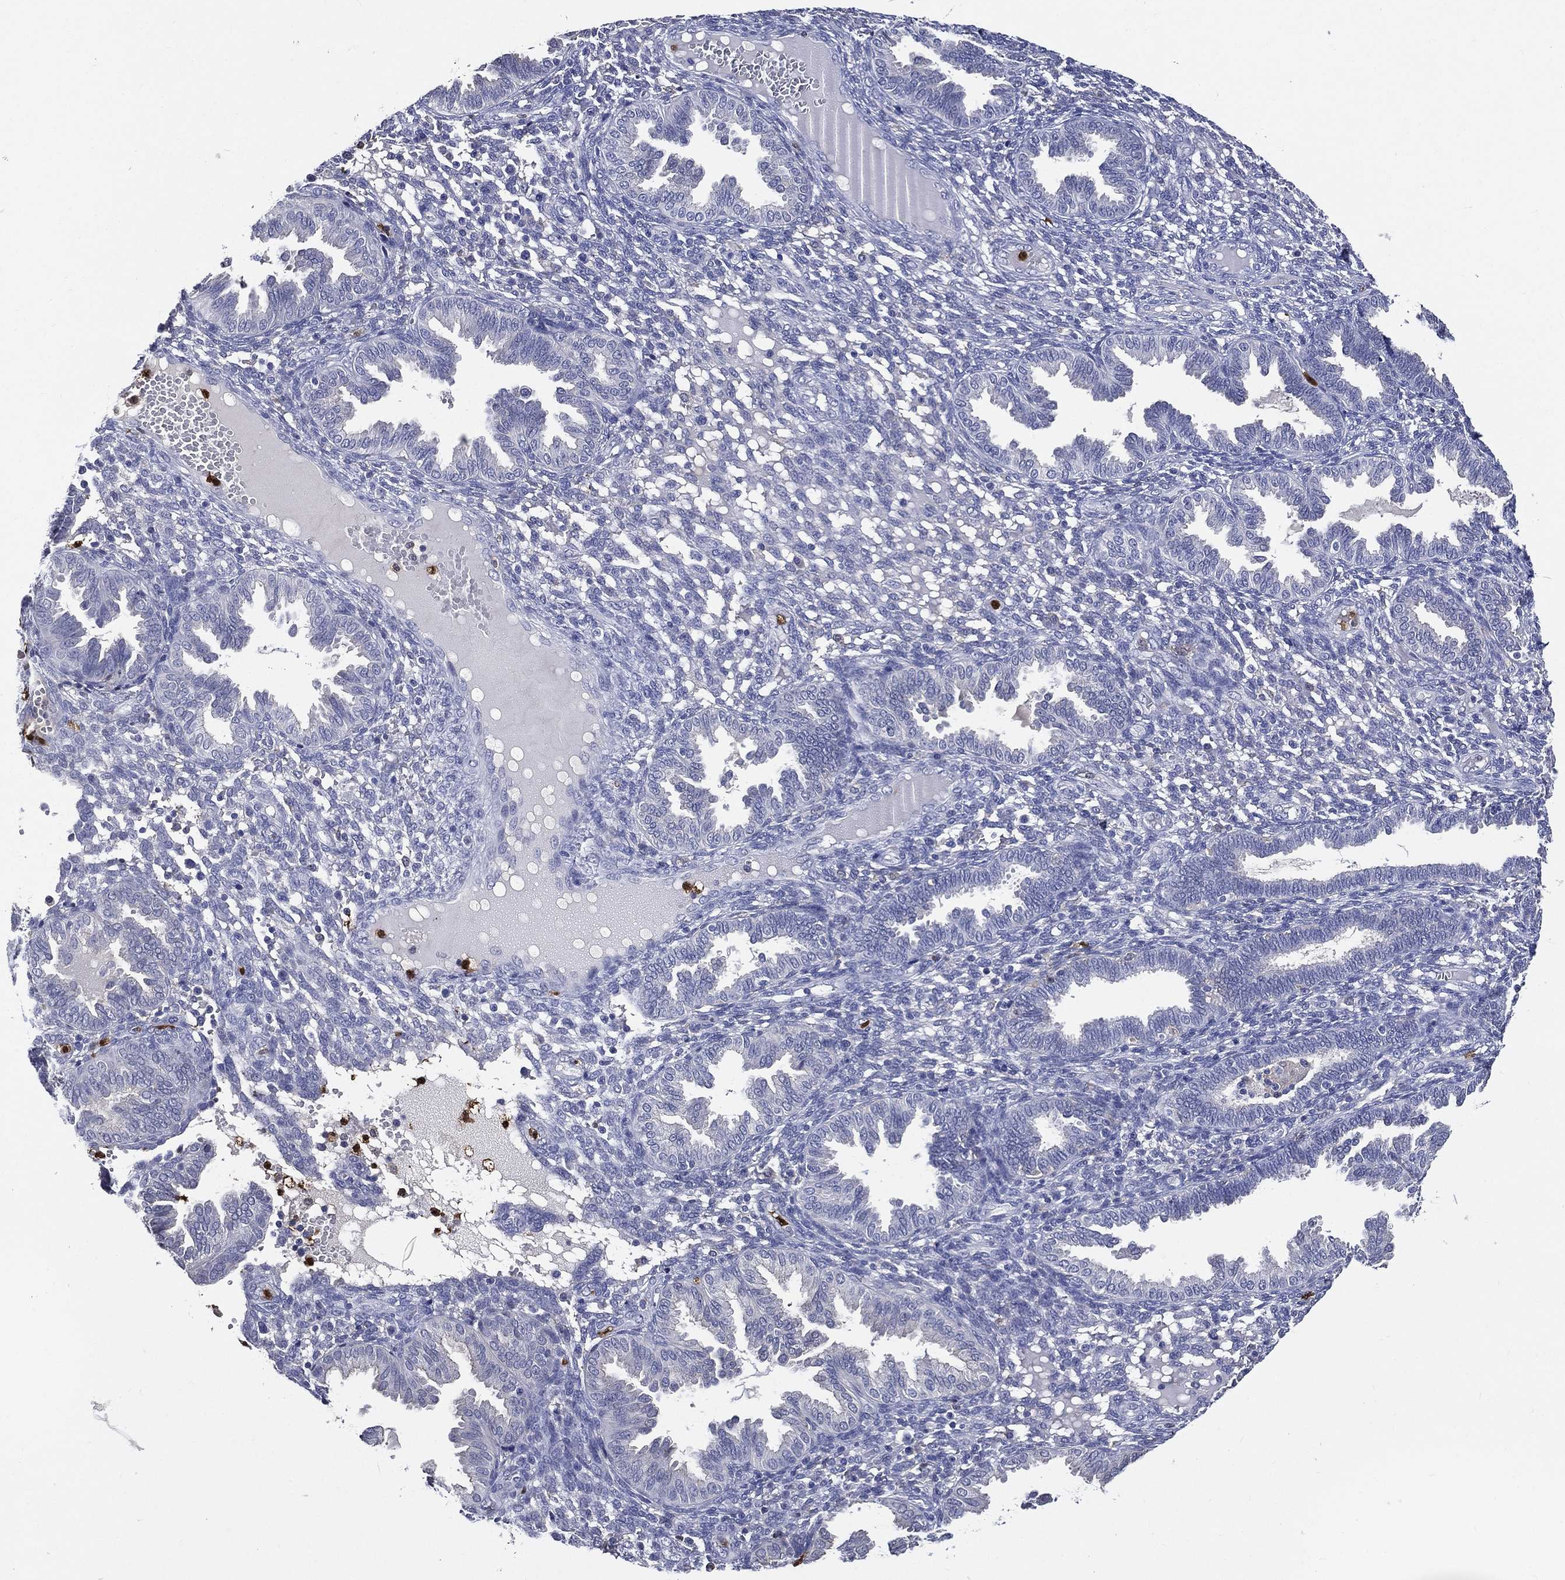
{"staining": {"intensity": "negative", "quantity": "none", "location": "none"}, "tissue": "endometrium", "cell_type": "Cells in endometrial stroma", "image_type": "normal", "snomed": [{"axis": "morphology", "description": "Normal tissue, NOS"}, {"axis": "topography", "description": "Endometrium"}], "caption": "The micrograph exhibits no staining of cells in endometrial stroma in benign endometrium.", "gene": "GPR171", "patient": {"sex": "female", "age": 42}}